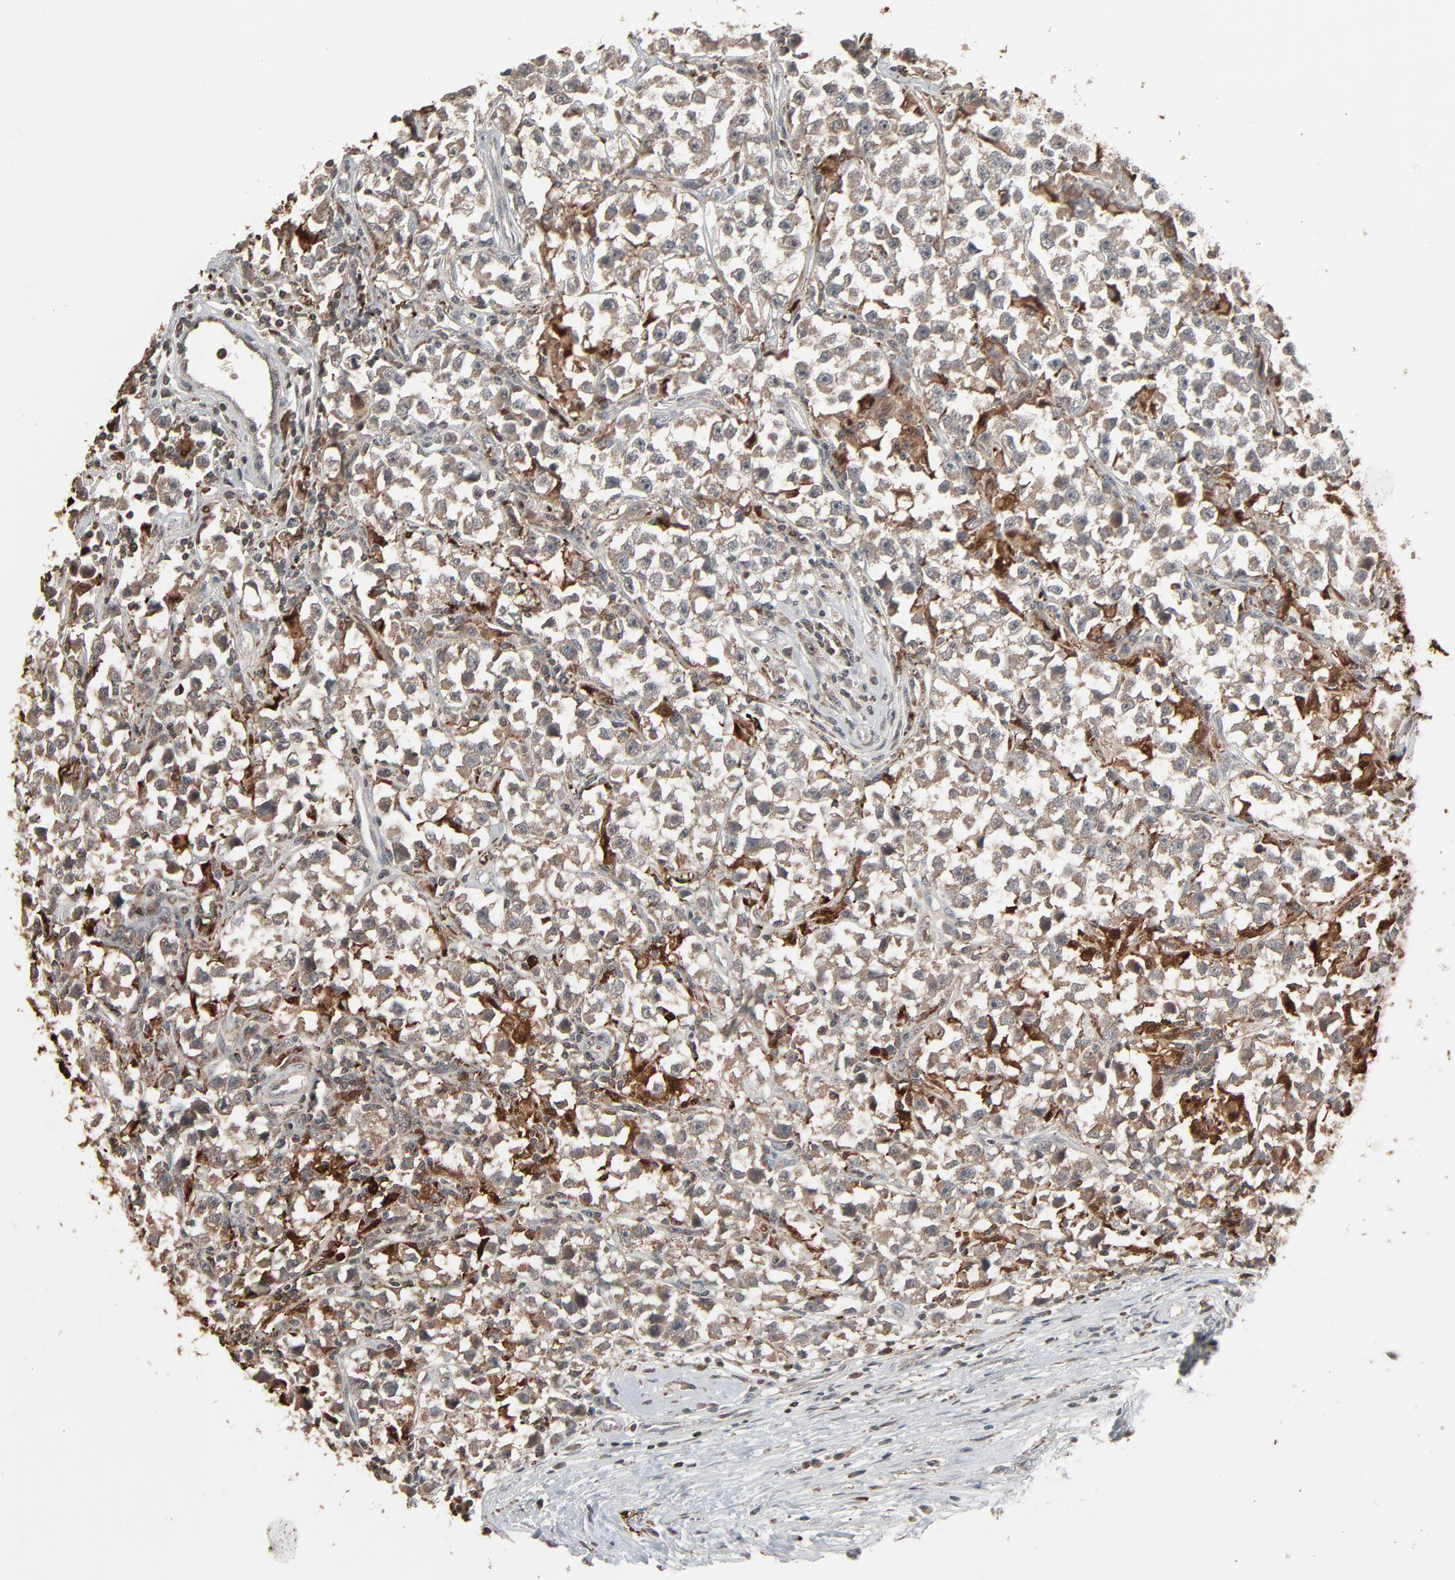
{"staining": {"intensity": "weak", "quantity": ">75%", "location": "cytoplasmic/membranous"}, "tissue": "testis cancer", "cell_type": "Tumor cells", "image_type": "cancer", "snomed": [{"axis": "morphology", "description": "Seminoma, NOS"}, {"axis": "topography", "description": "Testis"}], "caption": "Testis seminoma stained with immunohistochemistry (IHC) displays weak cytoplasmic/membranous staining in approximately >75% of tumor cells. Immunohistochemistry stains the protein of interest in brown and the nuclei are stained blue.", "gene": "DOCK8", "patient": {"sex": "male", "age": 33}}